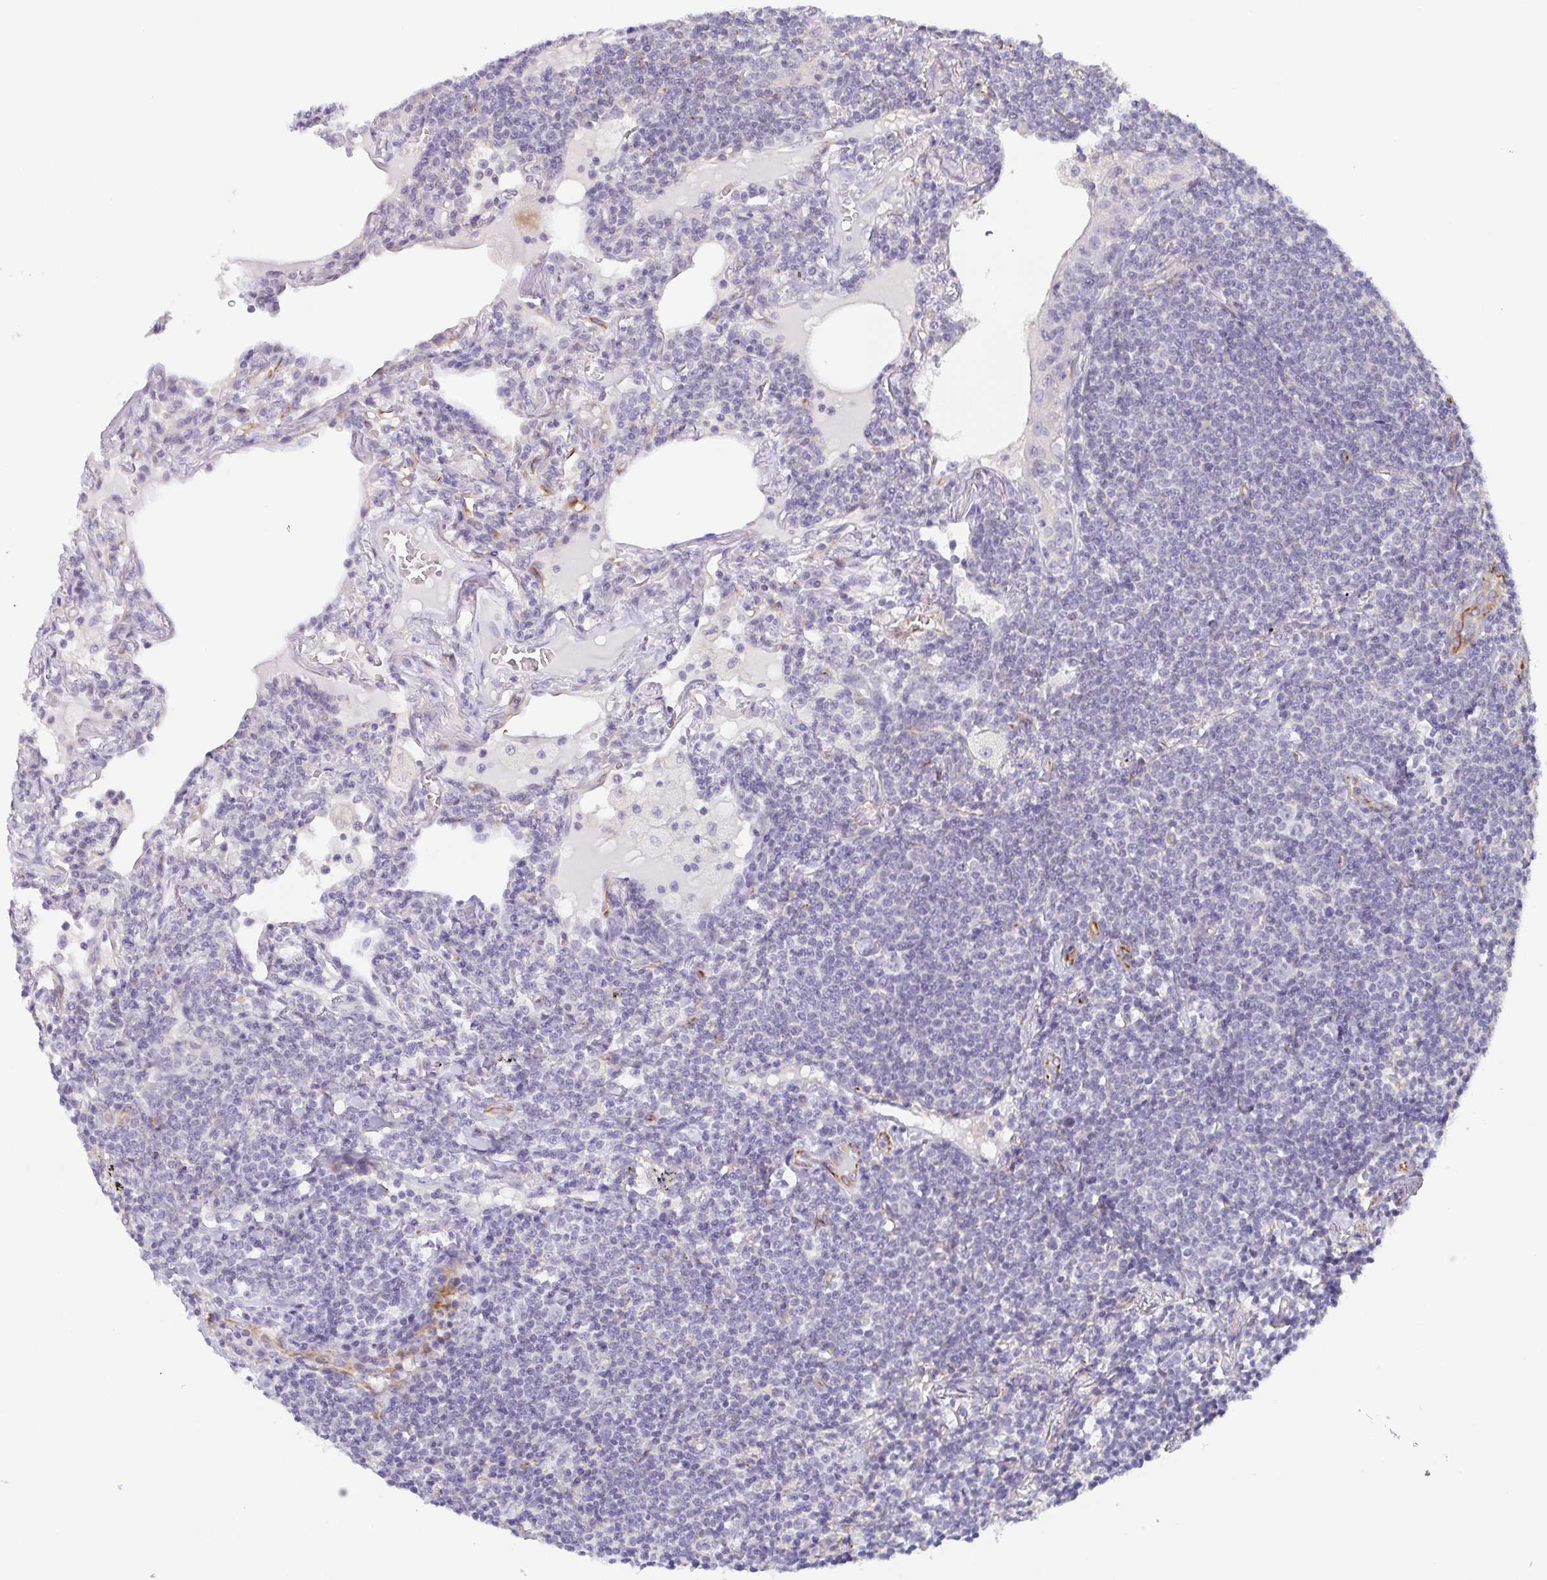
{"staining": {"intensity": "negative", "quantity": "none", "location": "none"}, "tissue": "lymphoma", "cell_type": "Tumor cells", "image_type": "cancer", "snomed": [{"axis": "morphology", "description": "Malignant lymphoma, non-Hodgkin's type, Low grade"}, {"axis": "topography", "description": "Lung"}], "caption": "Micrograph shows no protein staining in tumor cells of malignant lymphoma, non-Hodgkin's type (low-grade) tissue.", "gene": "COL17A1", "patient": {"sex": "female", "age": 71}}